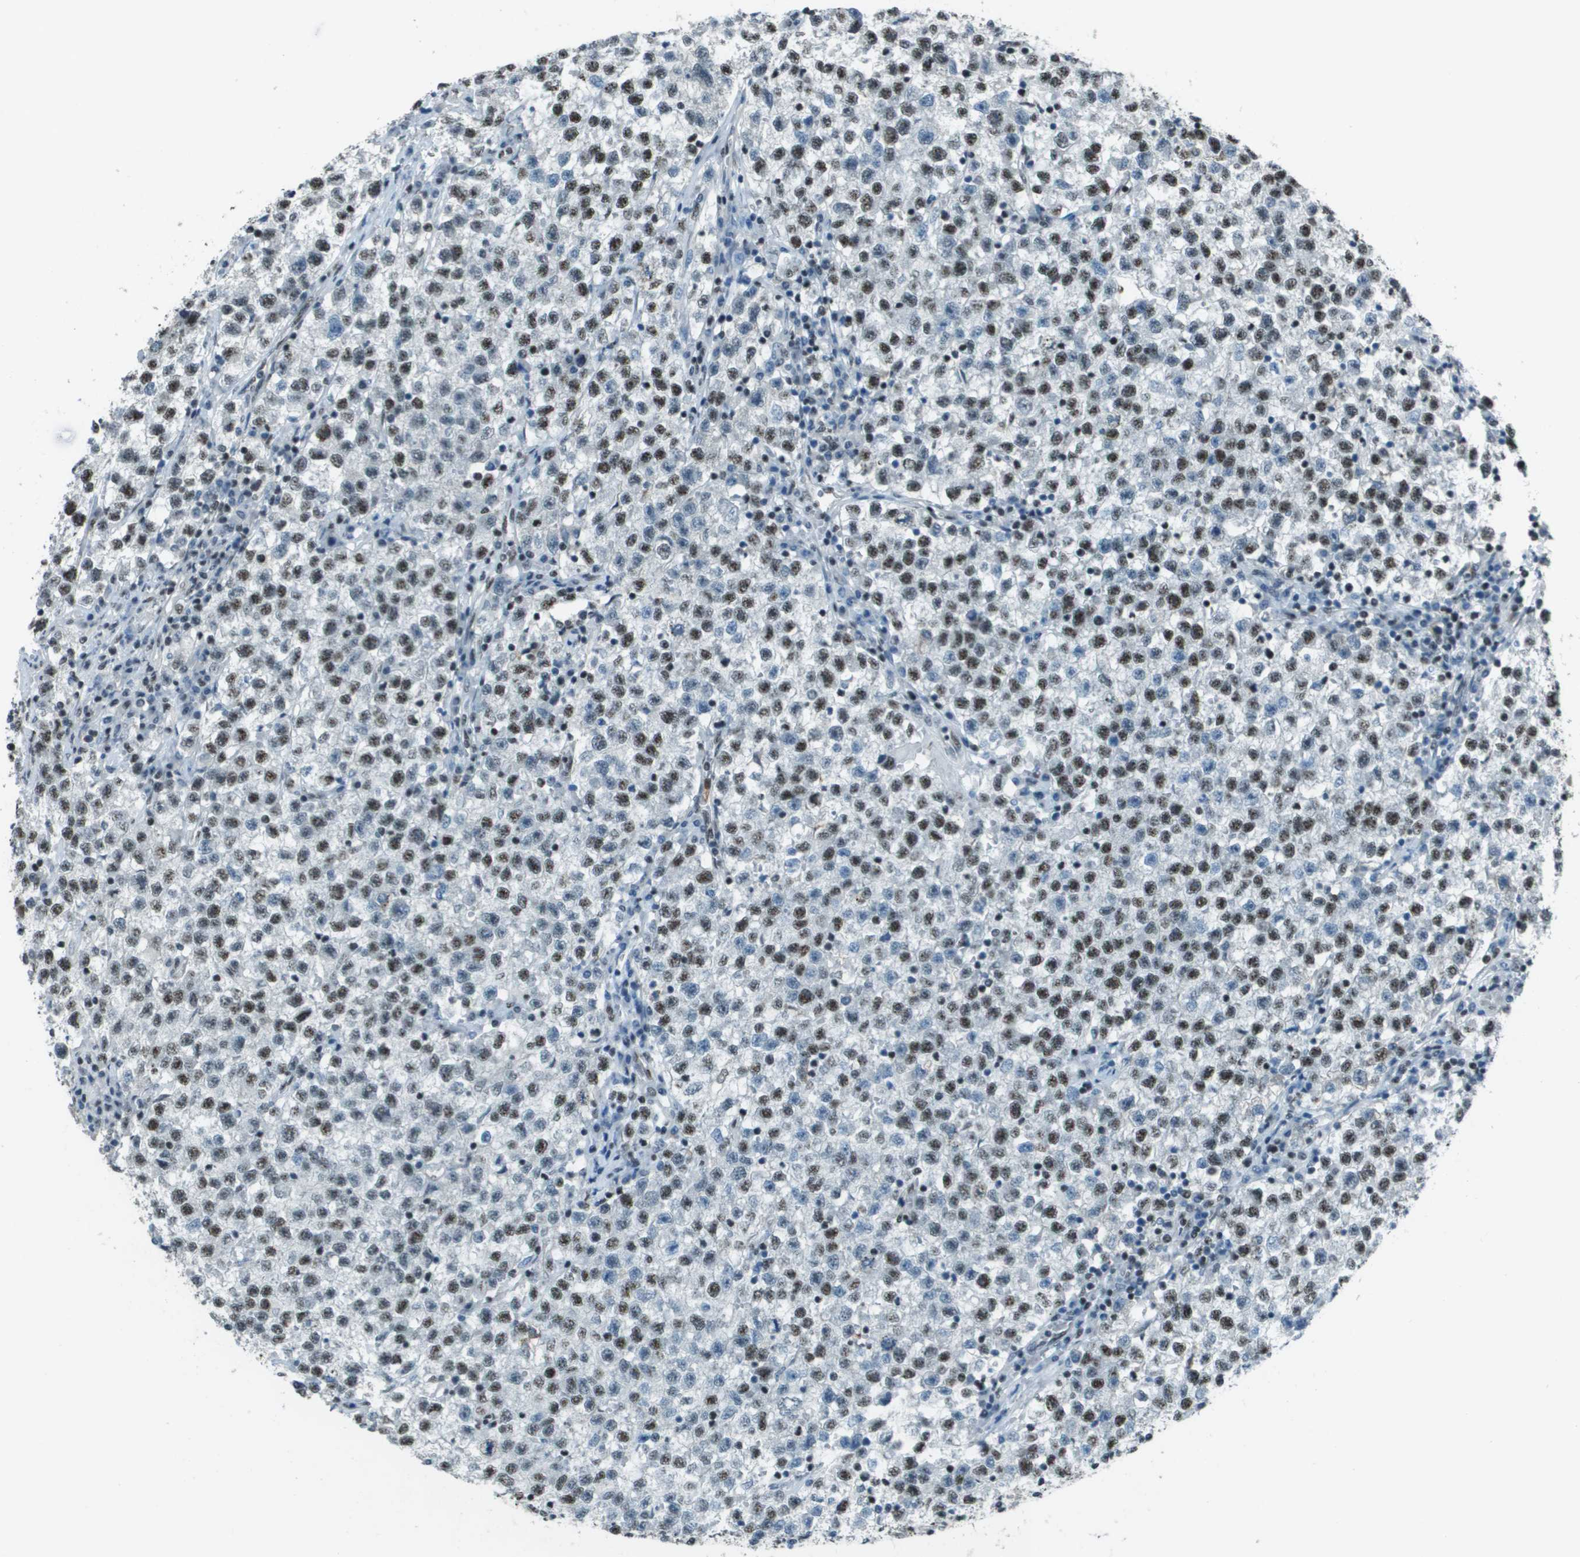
{"staining": {"intensity": "moderate", "quantity": ">75%", "location": "nuclear"}, "tissue": "testis cancer", "cell_type": "Tumor cells", "image_type": "cancer", "snomed": [{"axis": "morphology", "description": "Seminoma, NOS"}, {"axis": "topography", "description": "Testis"}], "caption": "A medium amount of moderate nuclear staining is present in about >75% of tumor cells in testis cancer (seminoma) tissue.", "gene": "DEPDC1", "patient": {"sex": "male", "age": 22}}